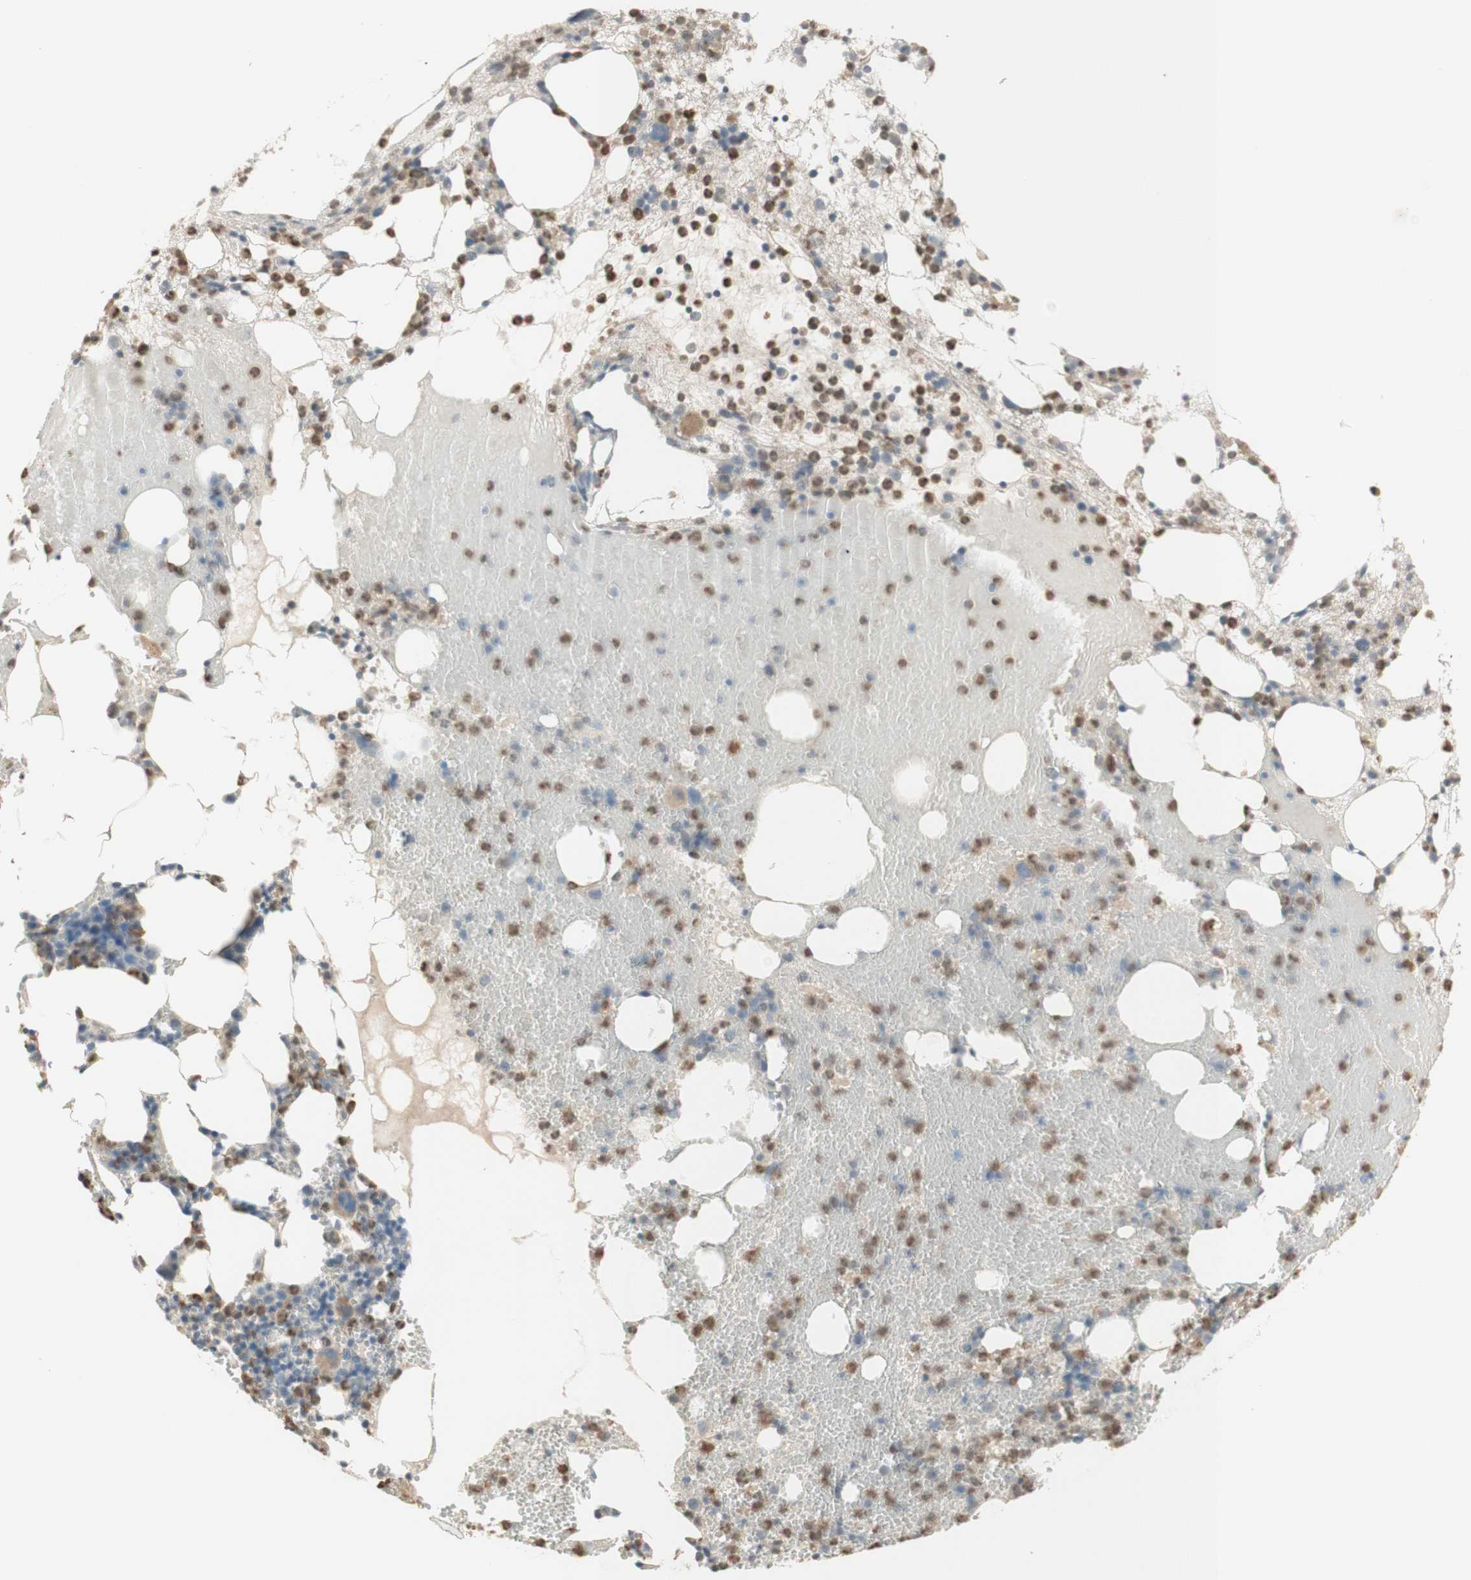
{"staining": {"intensity": "moderate", "quantity": ">75%", "location": "cytoplasmic/membranous,nuclear"}, "tissue": "bone marrow", "cell_type": "Hematopoietic cells", "image_type": "normal", "snomed": [{"axis": "morphology", "description": "Normal tissue, NOS"}, {"axis": "morphology", "description": "Inflammation, NOS"}, {"axis": "topography", "description": "Bone marrow"}], "caption": "Brown immunohistochemical staining in benign bone marrow shows moderate cytoplasmic/membranous,nuclear positivity in approximately >75% of hematopoietic cells.", "gene": "NID1", "patient": {"sex": "female", "age": 79}}